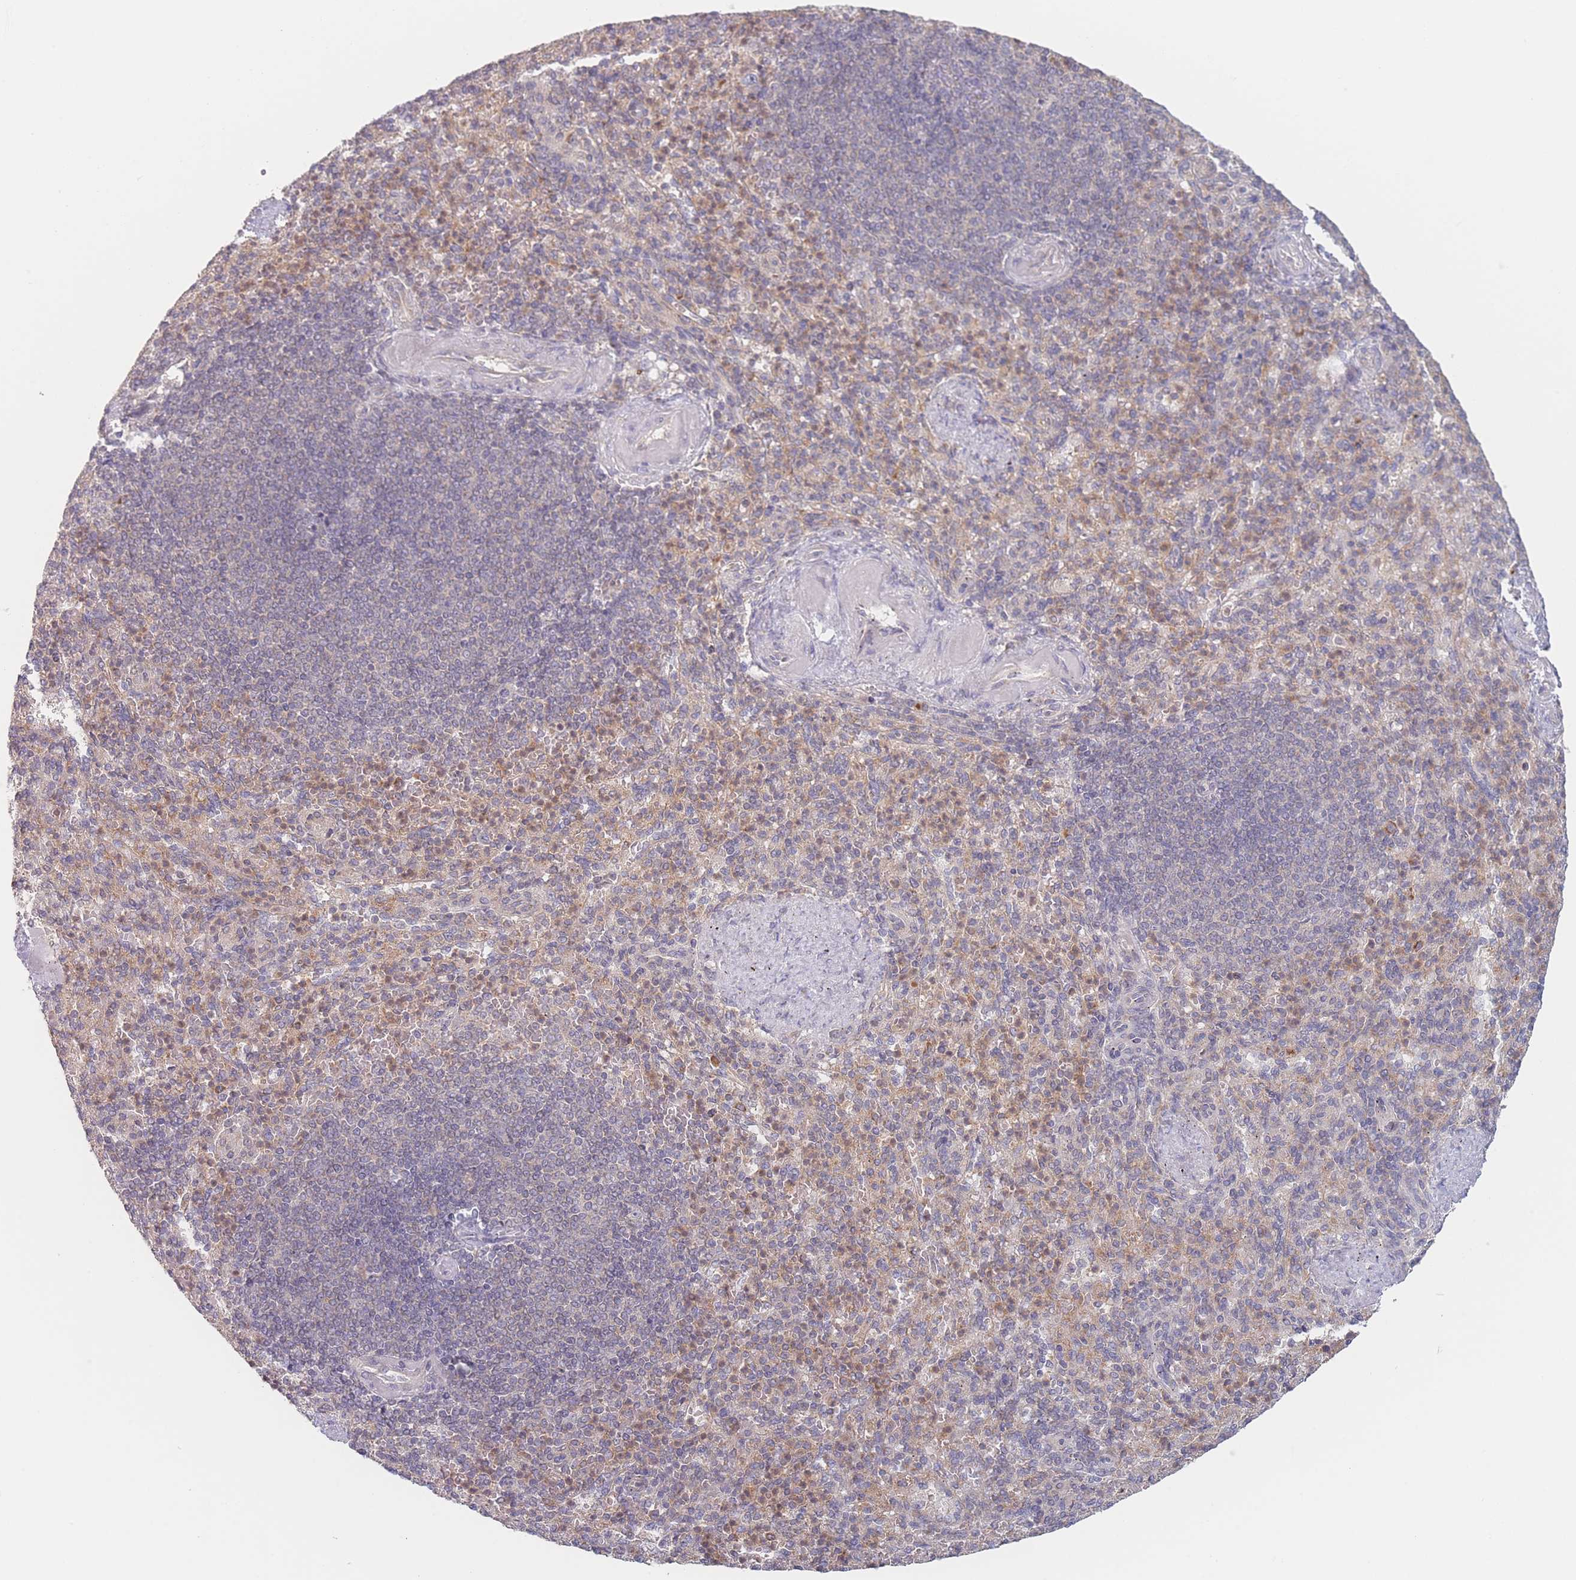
{"staining": {"intensity": "moderate", "quantity": "25%-75%", "location": "cytoplasmic/membranous"}, "tissue": "spleen", "cell_type": "Cells in red pulp", "image_type": "normal", "snomed": [{"axis": "morphology", "description": "Normal tissue, NOS"}, {"axis": "topography", "description": "Spleen"}], "caption": "The immunohistochemical stain labels moderate cytoplasmic/membranous expression in cells in red pulp of unremarkable spleen.", "gene": "PPM1A", "patient": {"sex": "female", "age": 74}}